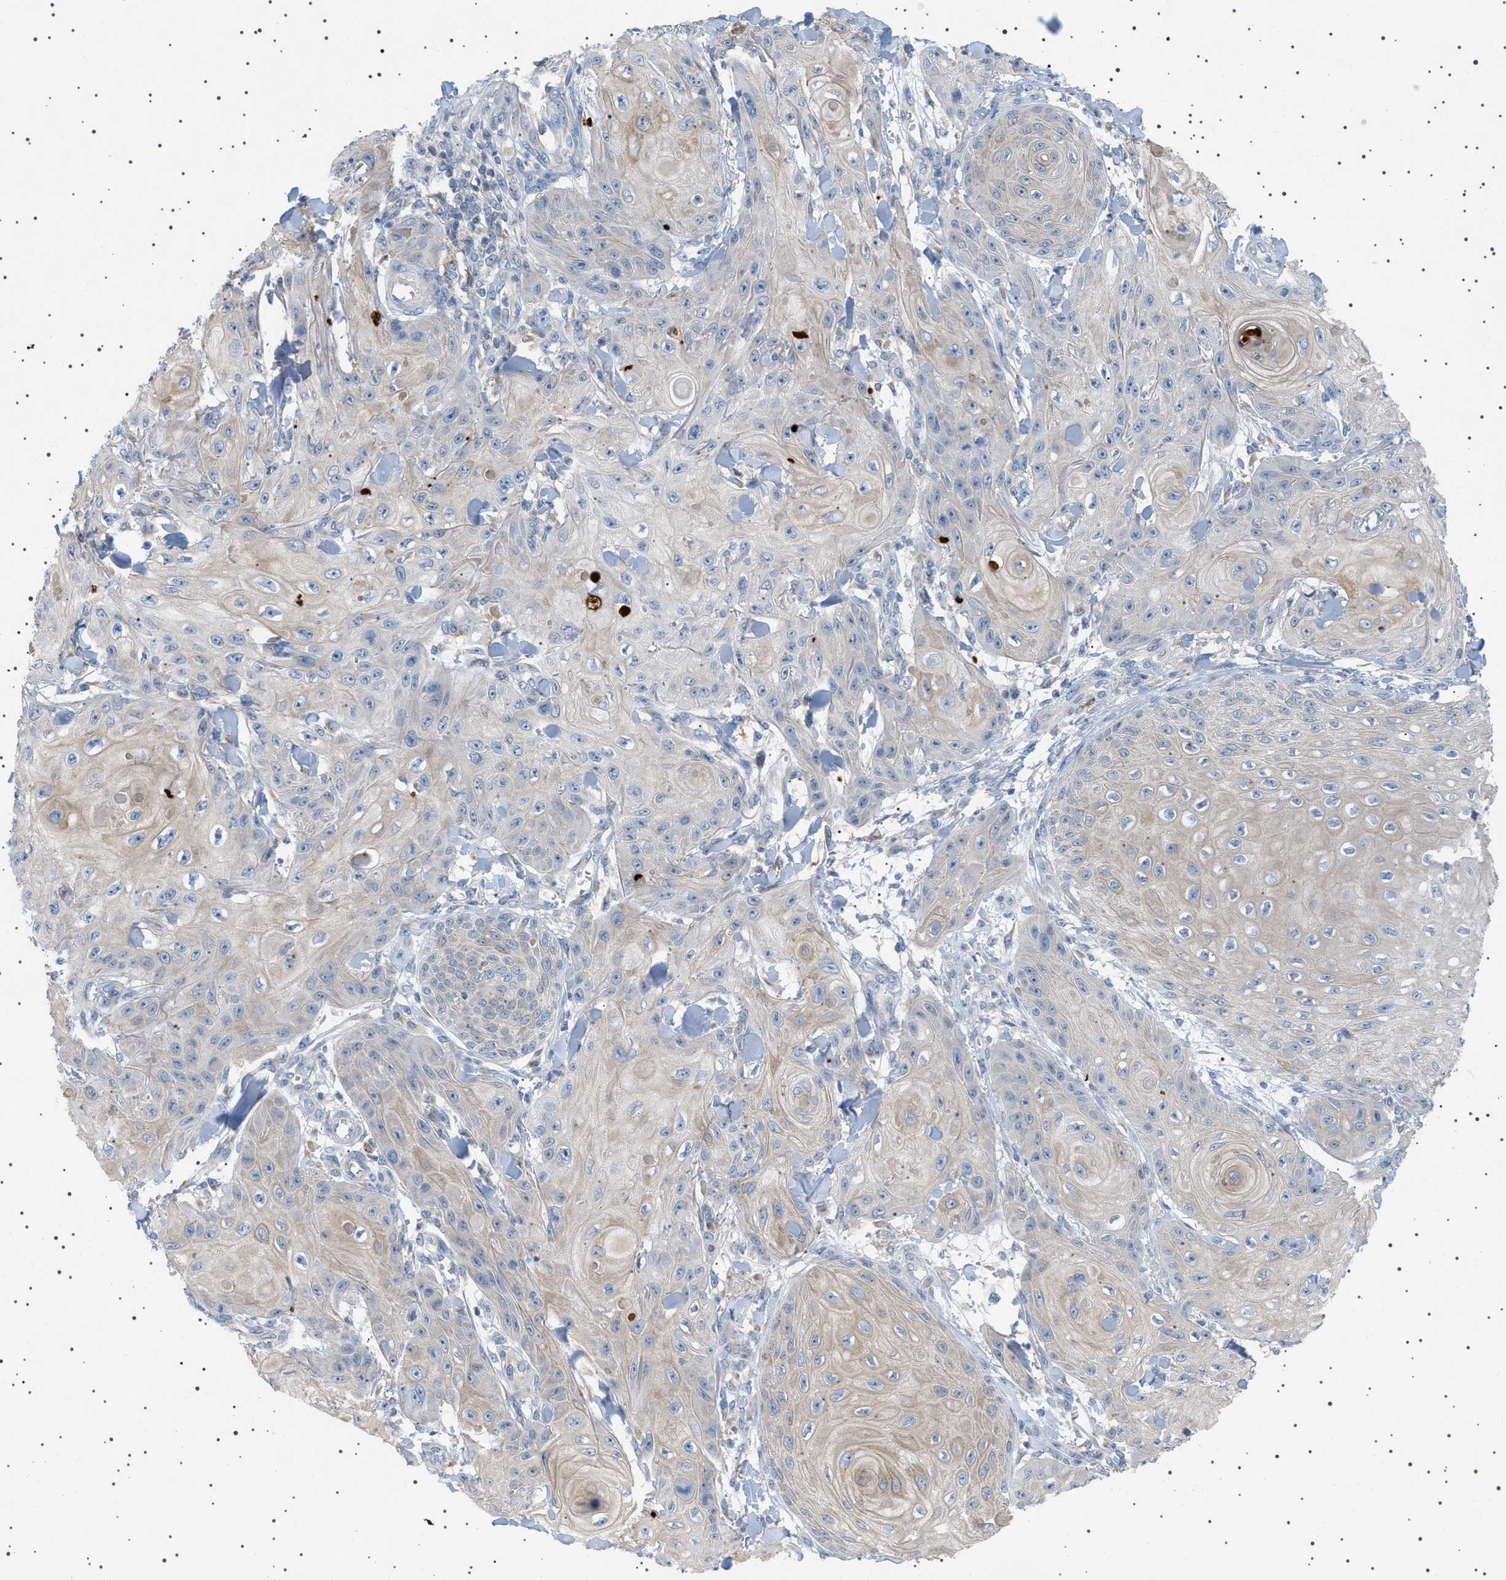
{"staining": {"intensity": "weak", "quantity": "25%-75%", "location": "cytoplasmic/membranous"}, "tissue": "skin cancer", "cell_type": "Tumor cells", "image_type": "cancer", "snomed": [{"axis": "morphology", "description": "Squamous cell carcinoma, NOS"}, {"axis": "topography", "description": "Skin"}], "caption": "About 25%-75% of tumor cells in skin squamous cell carcinoma show weak cytoplasmic/membranous protein expression as visualized by brown immunohistochemical staining.", "gene": "ADCY10", "patient": {"sex": "male", "age": 74}}